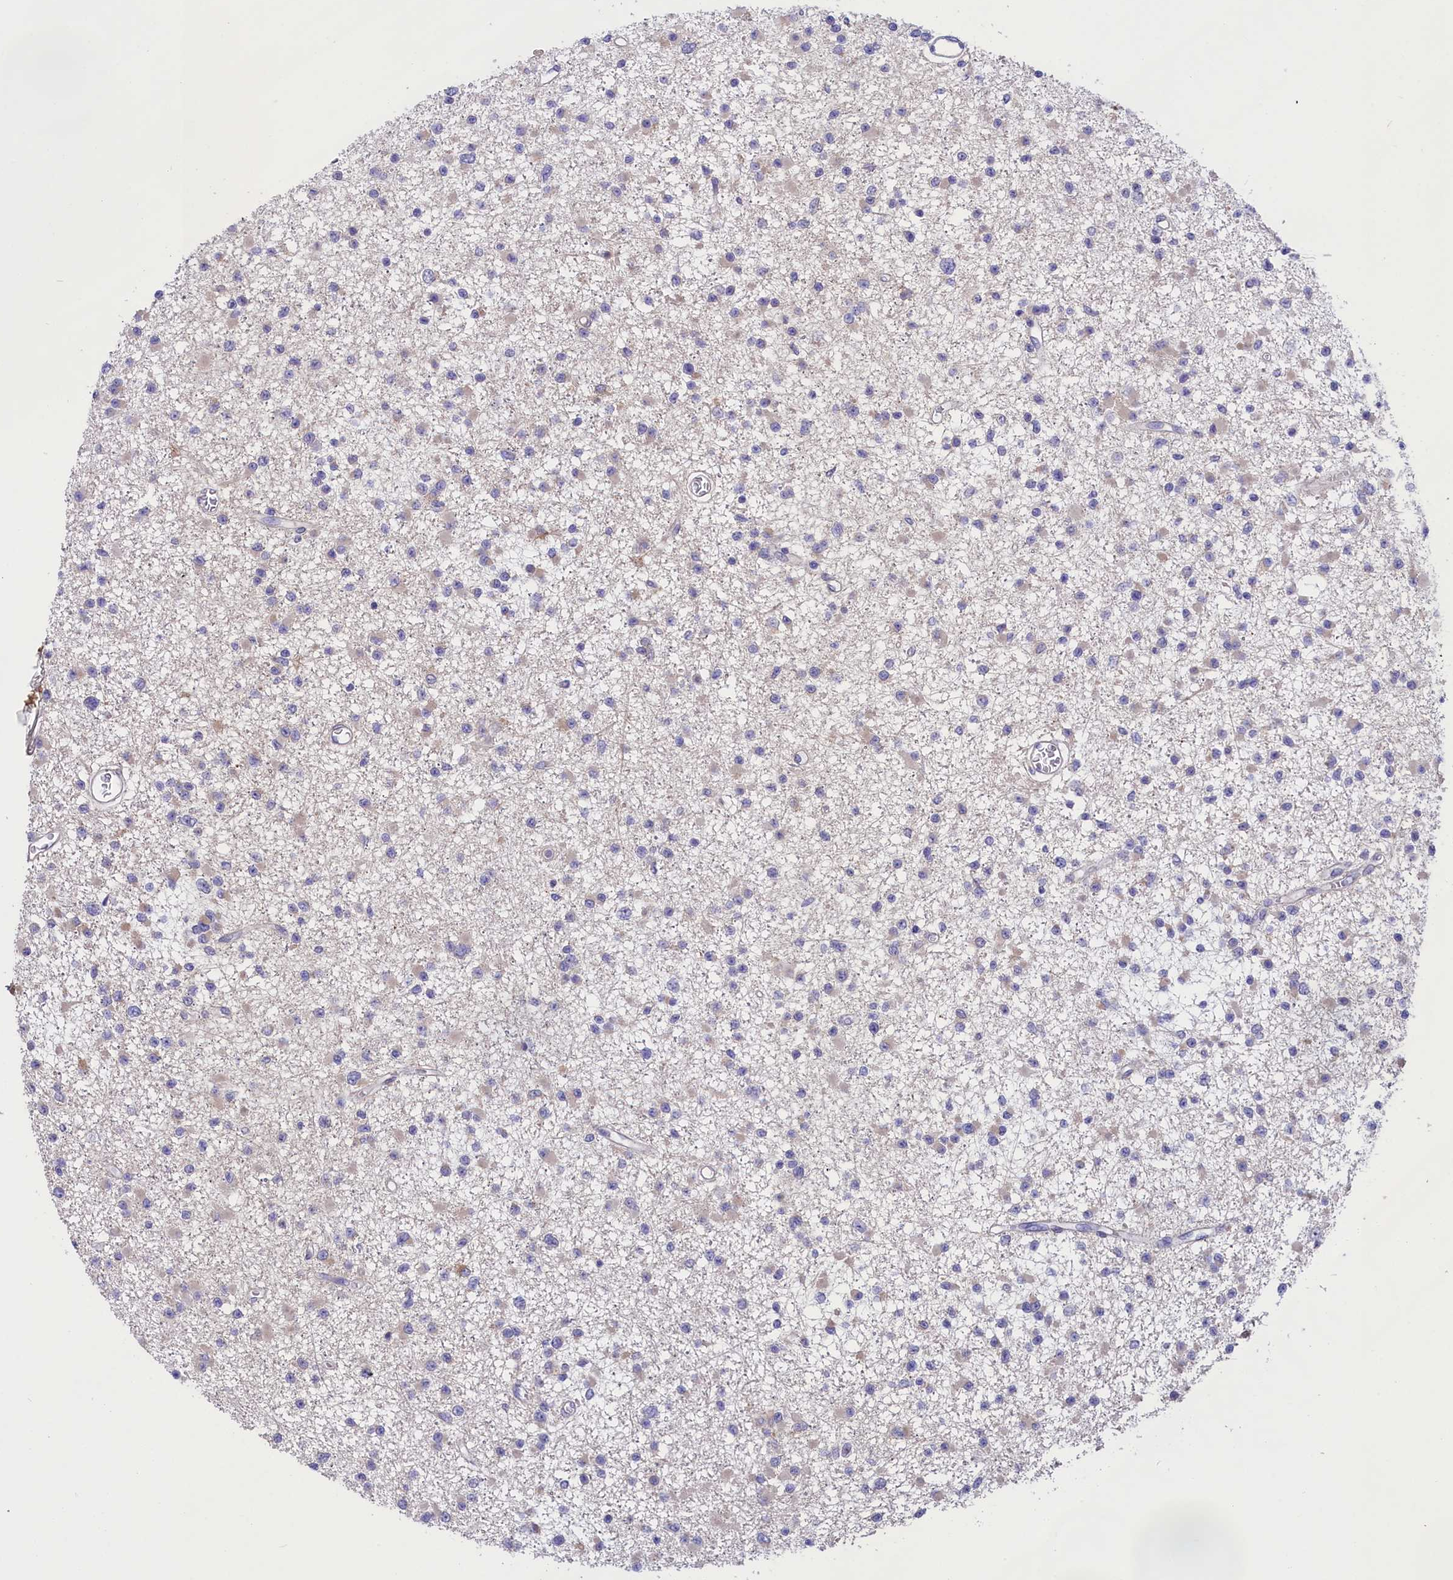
{"staining": {"intensity": "negative", "quantity": "none", "location": "none"}, "tissue": "glioma", "cell_type": "Tumor cells", "image_type": "cancer", "snomed": [{"axis": "morphology", "description": "Glioma, malignant, Low grade"}, {"axis": "topography", "description": "Brain"}], "caption": "A high-resolution histopathology image shows IHC staining of glioma, which demonstrates no significant staining in tumor cells. (Stains: DAB (3,3'-diaminobenzidine) IHC with hematoxylin counter stain, Microscopy: brightfield microscopy at high magnification).", "gene": "CYP2U1", "patient": {"sex": "female", "age": 22}}